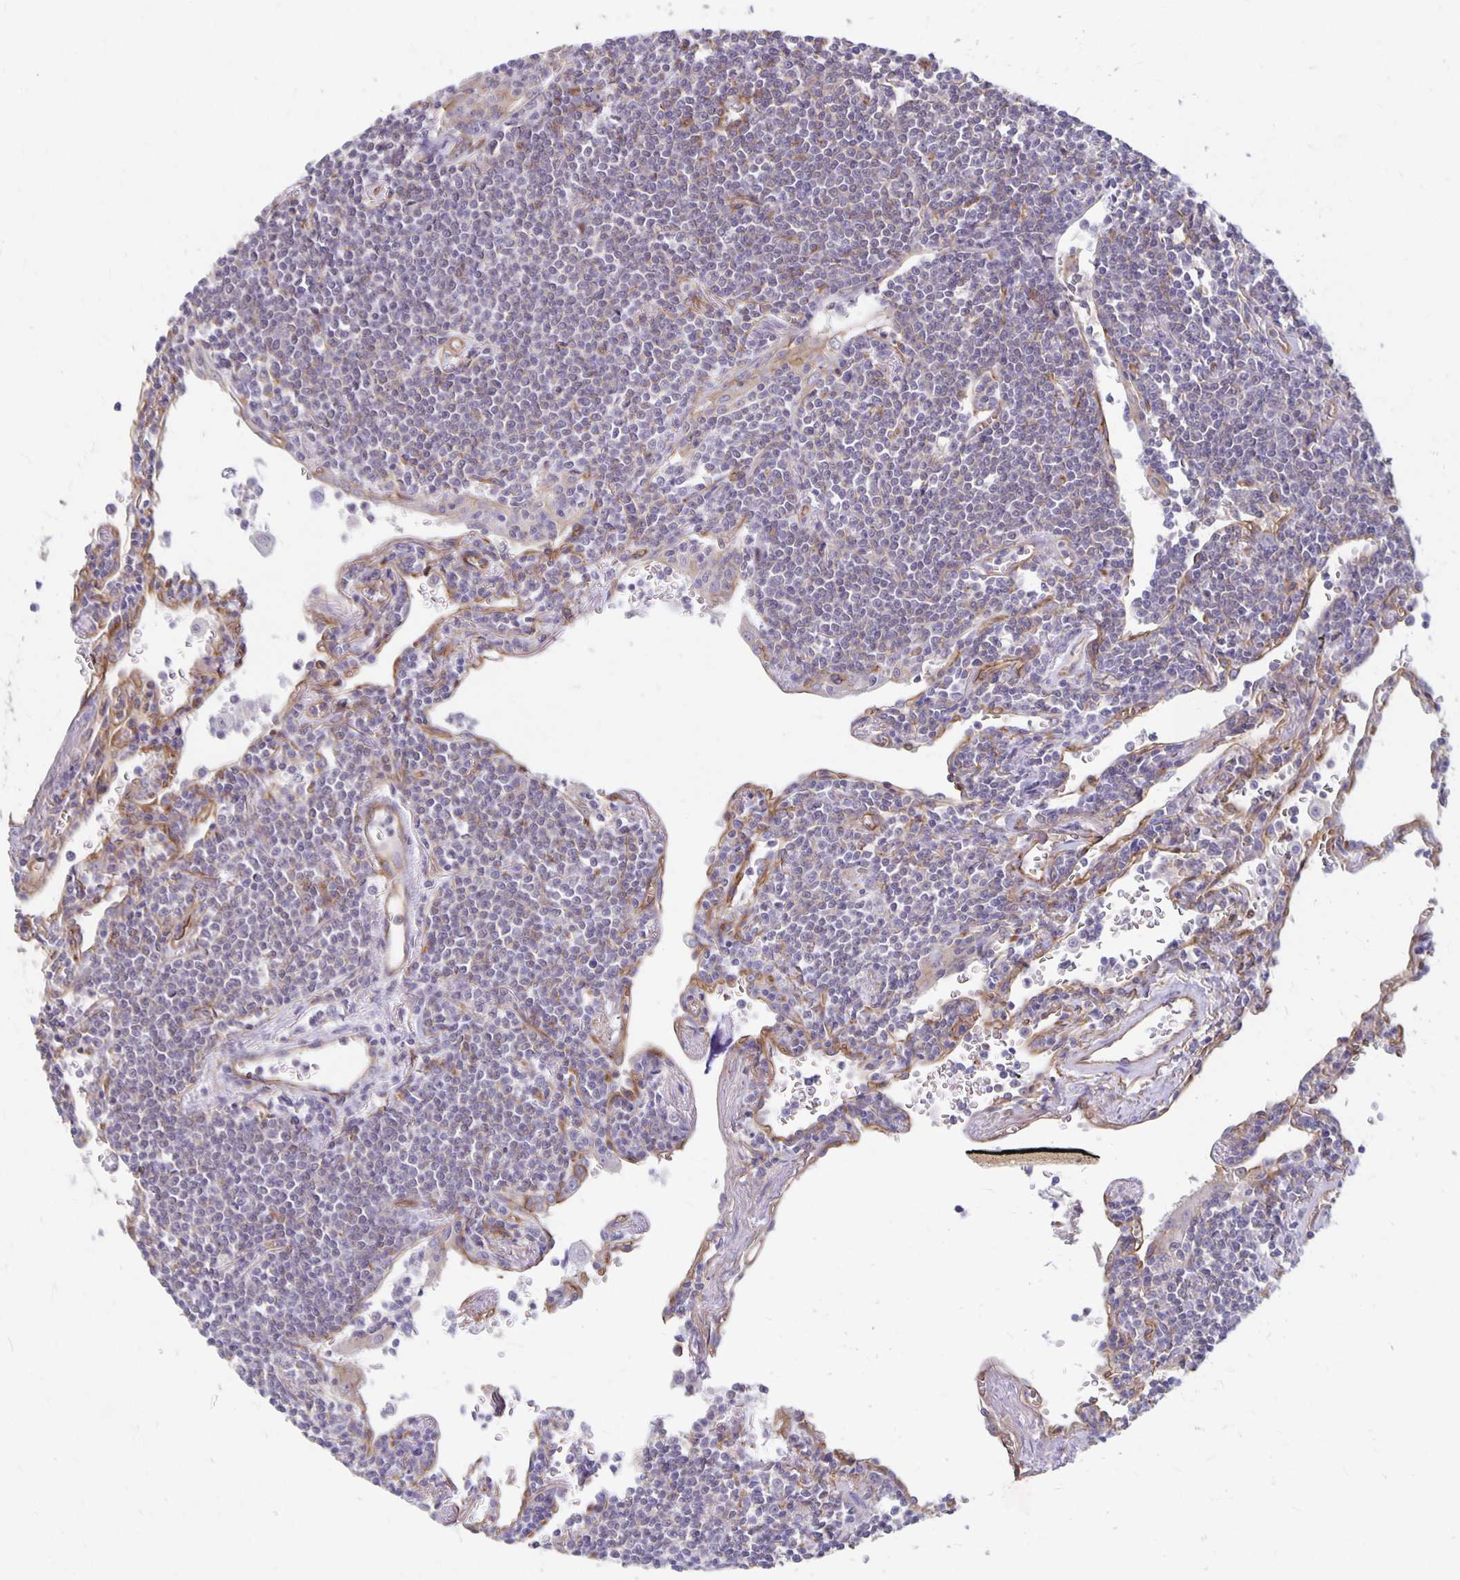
{"staining": {"intensity": "negative", "quantity": "none", "location": "none"}, "tissue": "lymphoma", "cell_type": "Tumor cells", "image_type": "cancer", "snomed": [{"axis": "morphology", "description": "Malignant lymphoma, non-Hodgkin's type, Low grade"}, {"axis": "topography", "description": "Lung"}], "caption": "The micrograph exhibits no staining of tumor cells in lymphoma. The staining is performed using DAB (3,3'-diaminobenzidine) brown chromogen with nuclei counter-stained in using hematoxylin.", "gene": "PPP1R3E", "patient": {"sex": "female", "age": 71}}